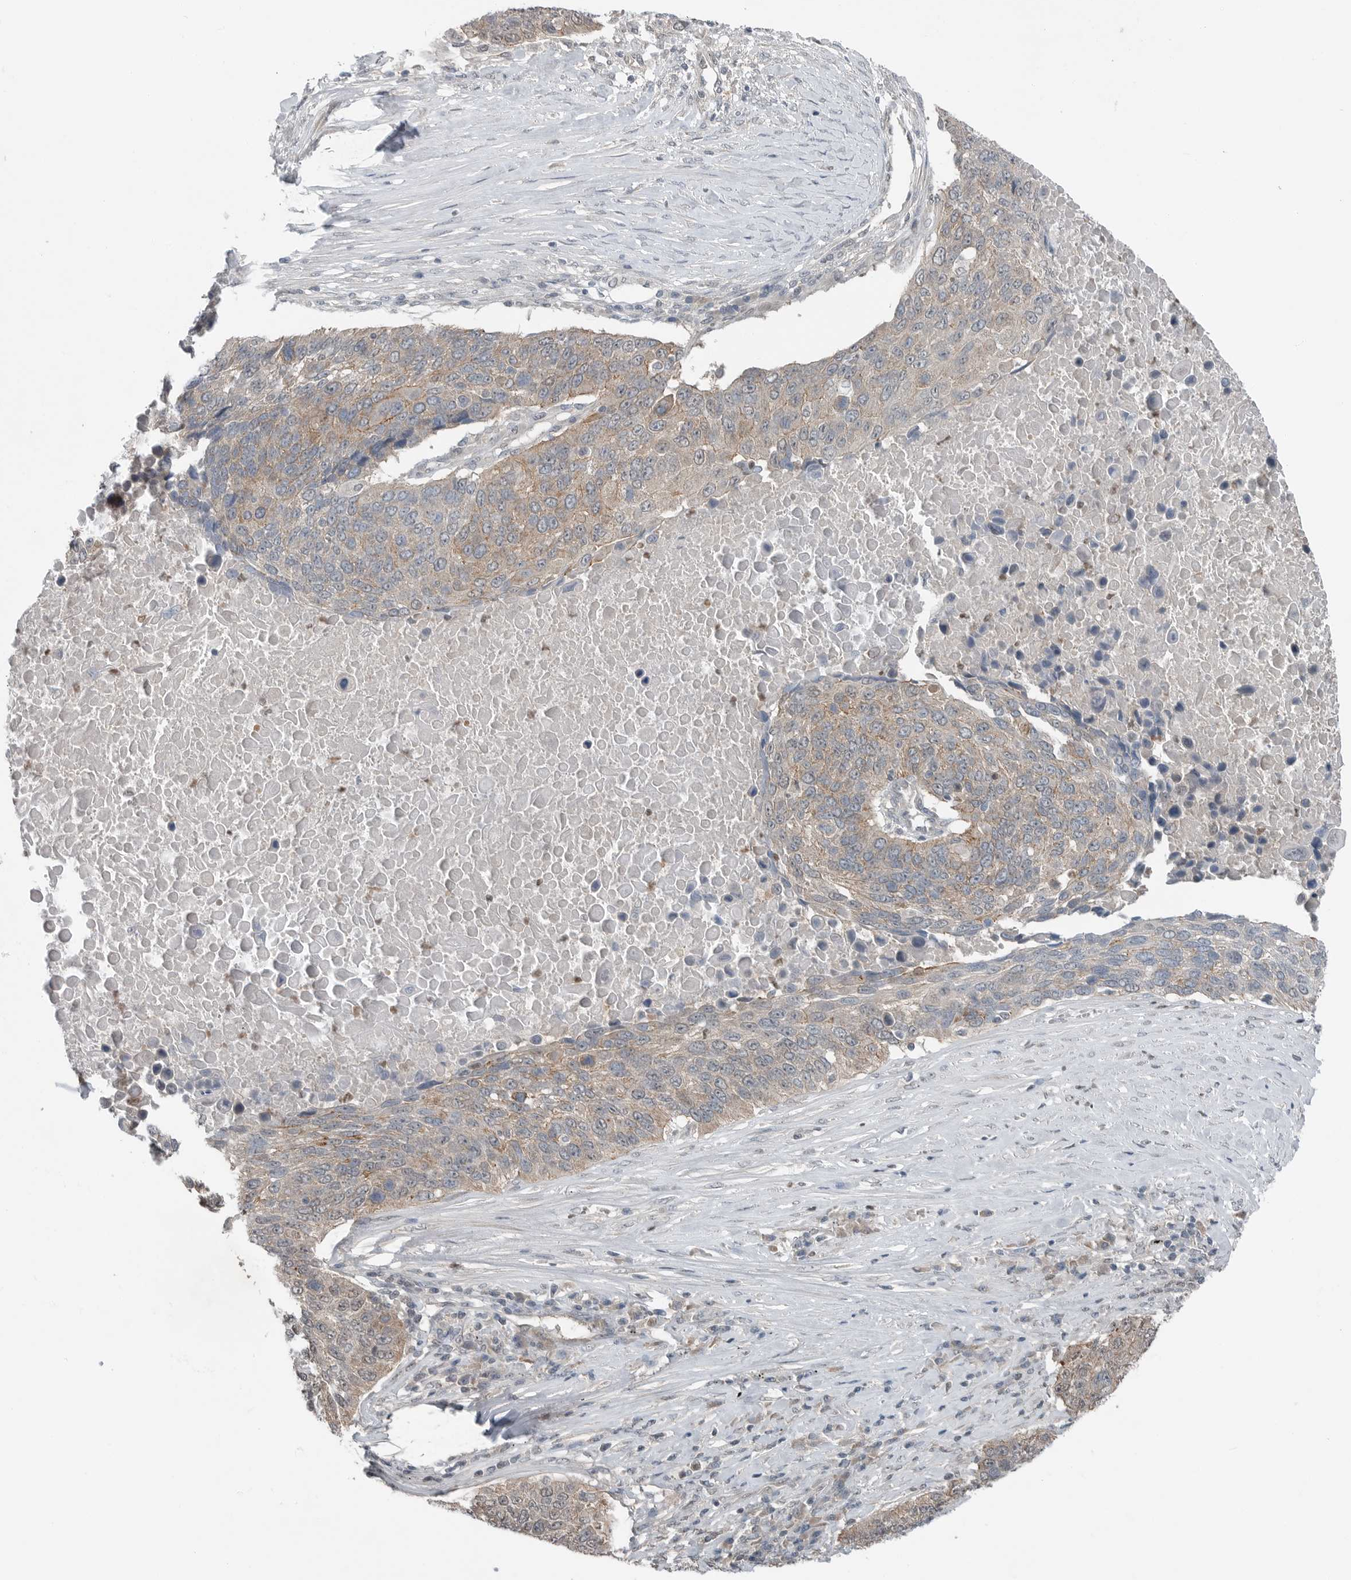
{"staining": {"intensity": "moderate", "quantity": "<25%", "location": "cytoplasmic/membranous"}, "tissue": "lung cancer", "cell_type": "Tumor cells", "image_type": "cancer", "snomed": [{"axis": "morphology", "description": "Squamous cell carcinoma, NOS"}, {"axis": "topography", "description": "Lung"}], "caption": "Human lung squamous cell carcinoma stained with a protein marker reveals moderate staining in tumor cells.", "gene": "MFAP3L", "patient": {"sex": "male", "age": 66}}